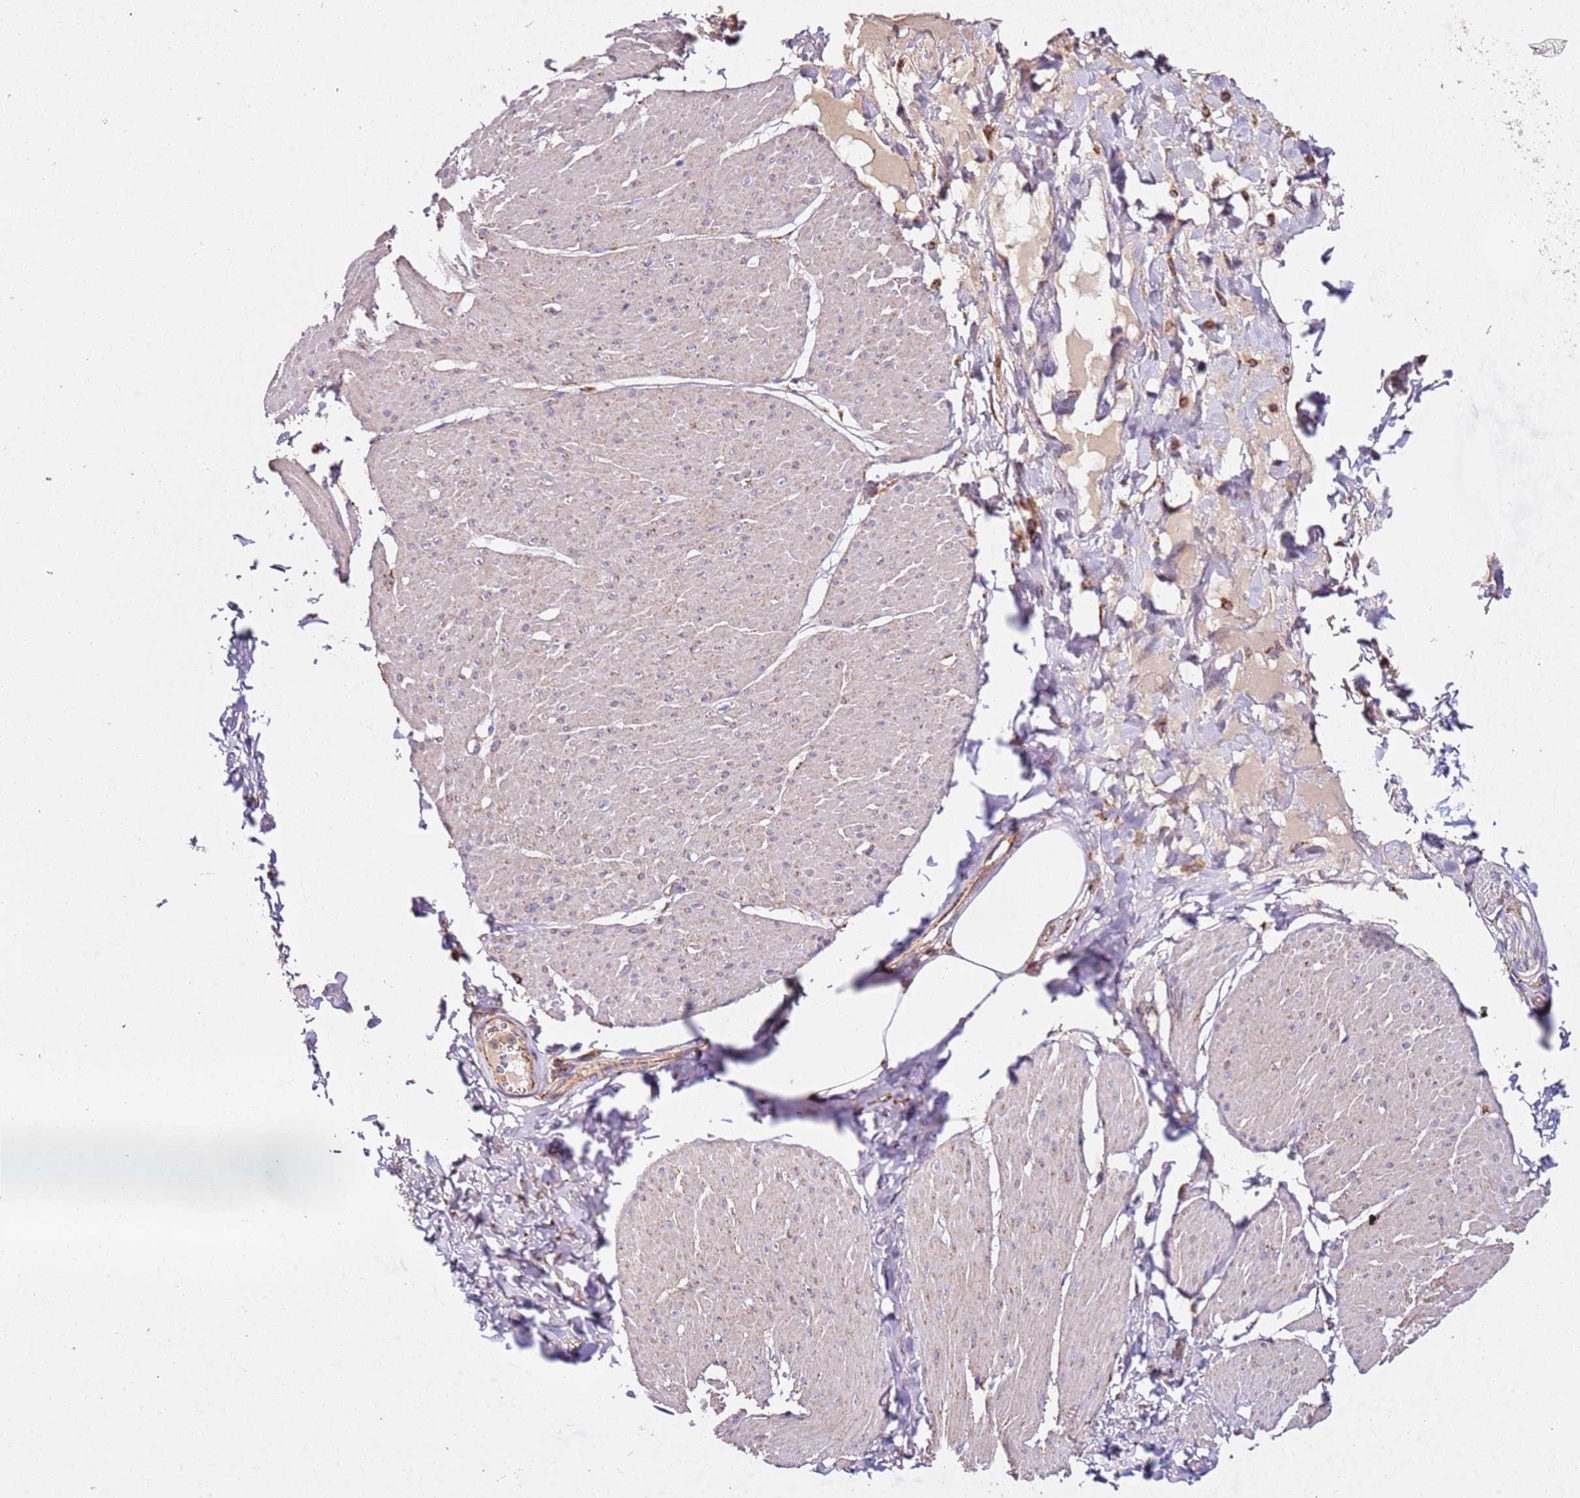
{"staining": {"intensity": "negative", "quantity": "none", "location": "none"}, "tissue": "smooth muscle", "cell_type": "Smooth muscle cells", "image_type": "normal", "snomed": [{"axis": "morphology", "description": "Urothelial carcinoma, High grade"}, {"axis": "topography", "description": "Urinary bladder"}], "caption": "Immunohistochemical staining of benign smooth muscle demonstrates no significant positivity in smooth muscle cells.", "gene": "RMND5A", "patient": {"sex": "male", "age": 46}}